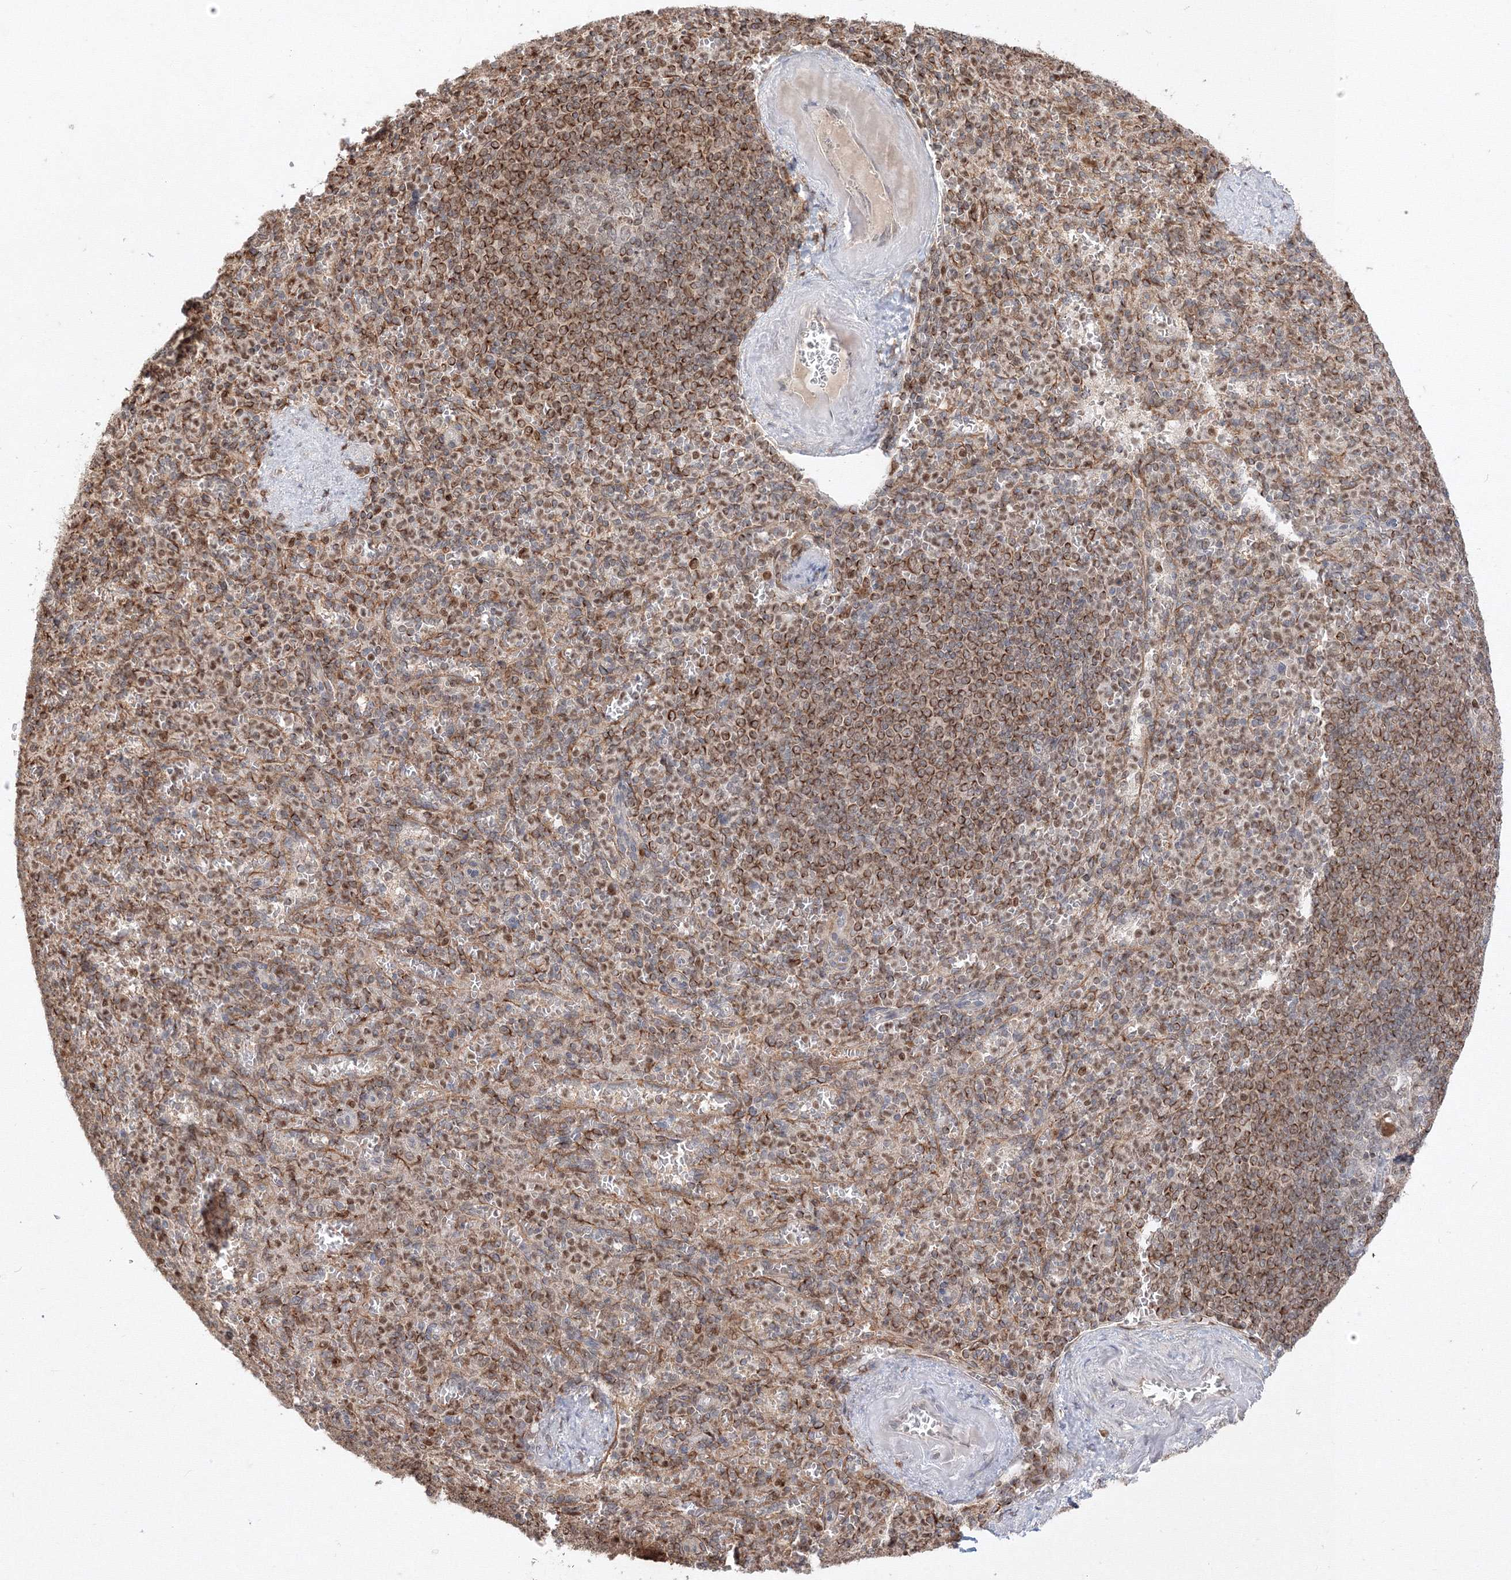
{"staining": {"intensity": "moderate", "quantity": "25%-75%", "location": "cytoplasmic/membranous"}, "tissue": "spleen", "cell_type": "Cells in red pulp", "image_type": "normal", "snomed": [{"axis": "morphology", "description": "Normal tissue, NOS"}, {"axis": "topography", "description": "Spleen"}], "caption": "Approximately 25%-75% of cells in red pulp in benign spleen display moderate cytoplasmic/membranous protein positivity as visualized by brown immunohistochemical staining.", "gene": "TMEM50B", "patient": {"sex": "female", "age": 74}}